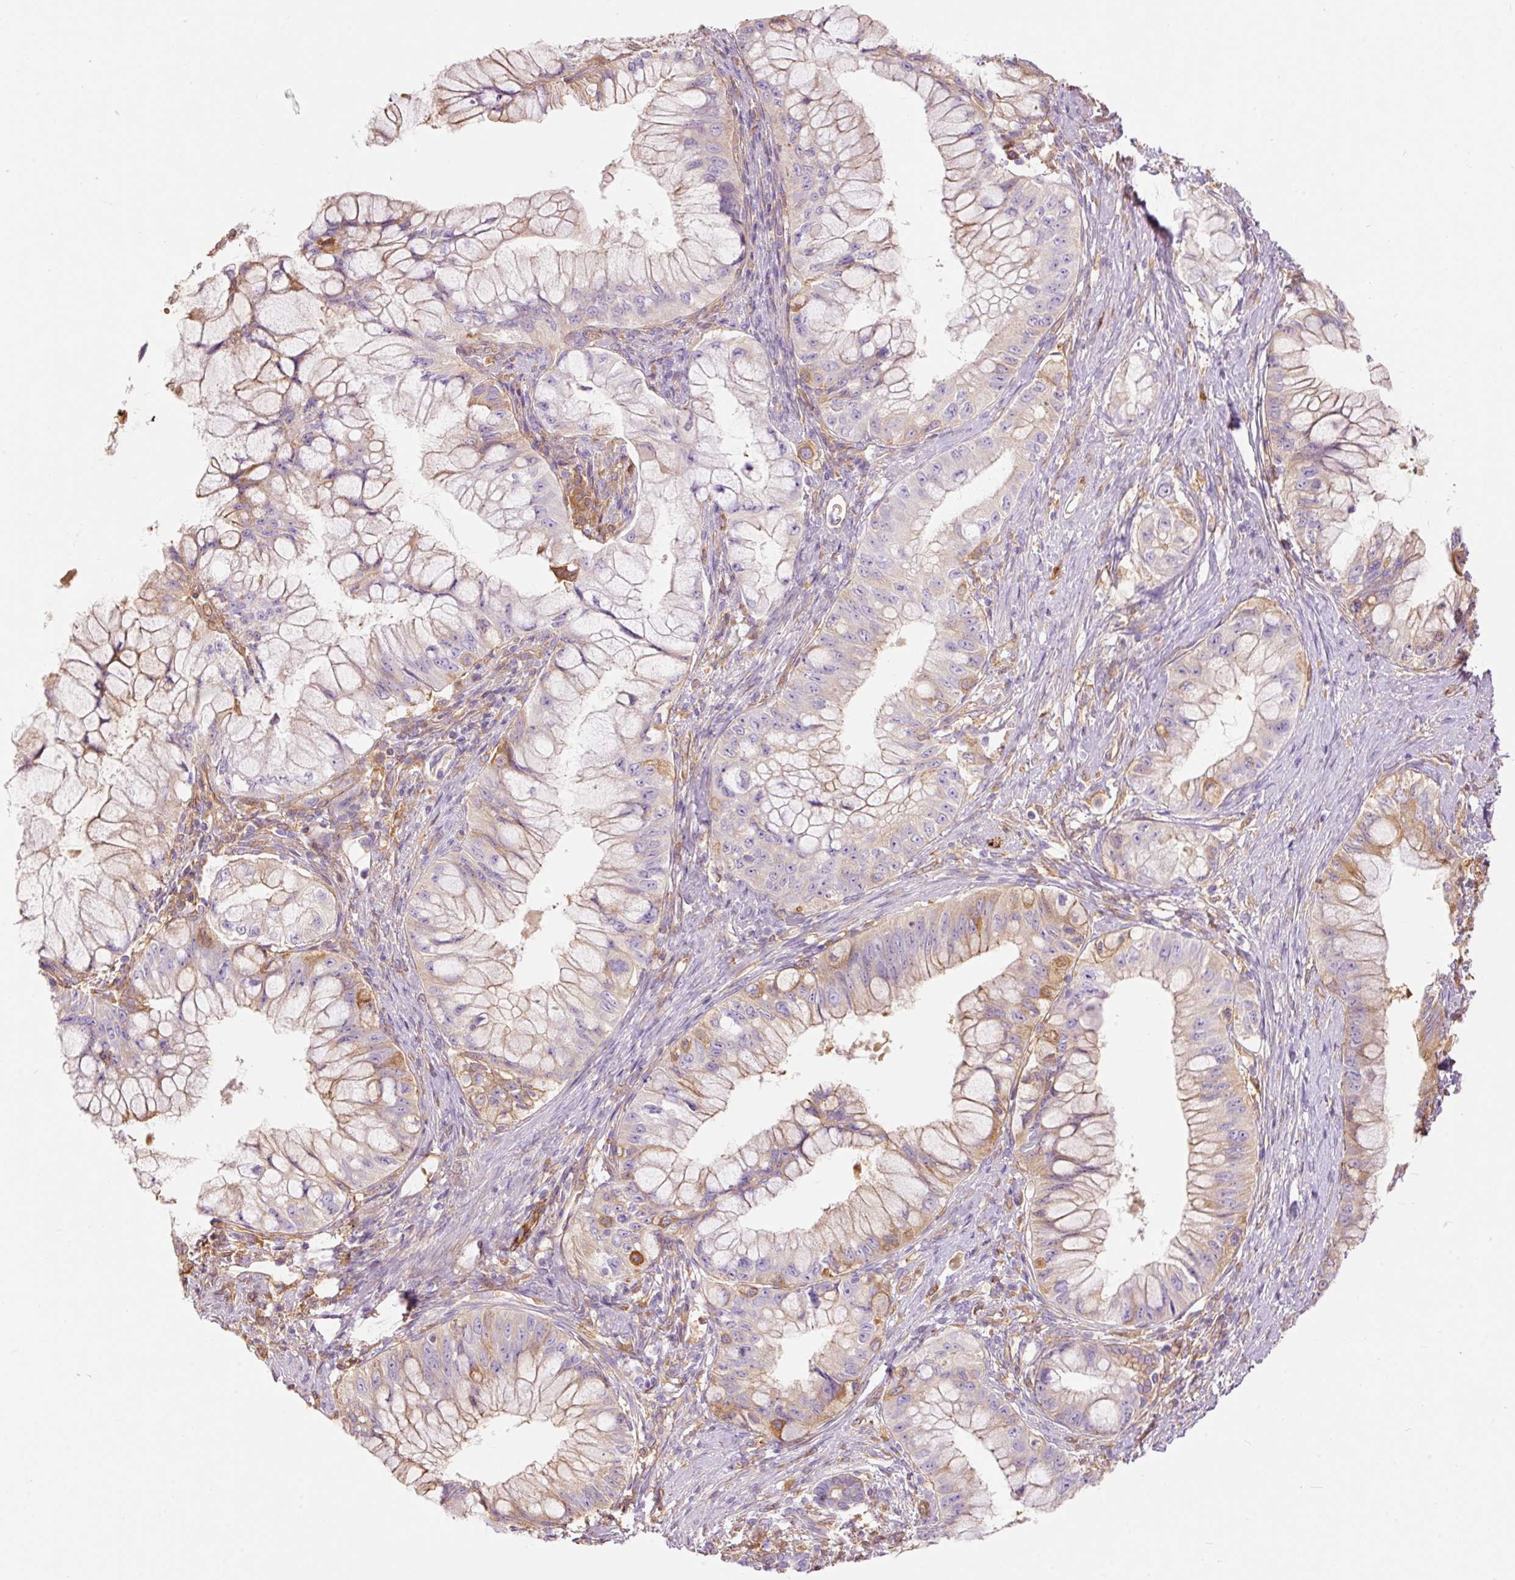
{"staining": {"intensity": "weak", "quantity": "<25%", "location": "cytoplasmic/membranous"}, "tissue": "pancreatic cancer", "cell_type": "Tumor cells", "image_type": "cancer", "snomed": [{"axis": "morphology", "description": "Adenocarcinoma, NOS"}, {"axis": "topography", "description": "Pancreas"}], "caption": "This is an IHC micrograph of pancreatic cancer (adenocarcinoma). There is no expression in tumor cells.", "gene": "IL10RB", "patient": {"sex": "male", "age": 48}}